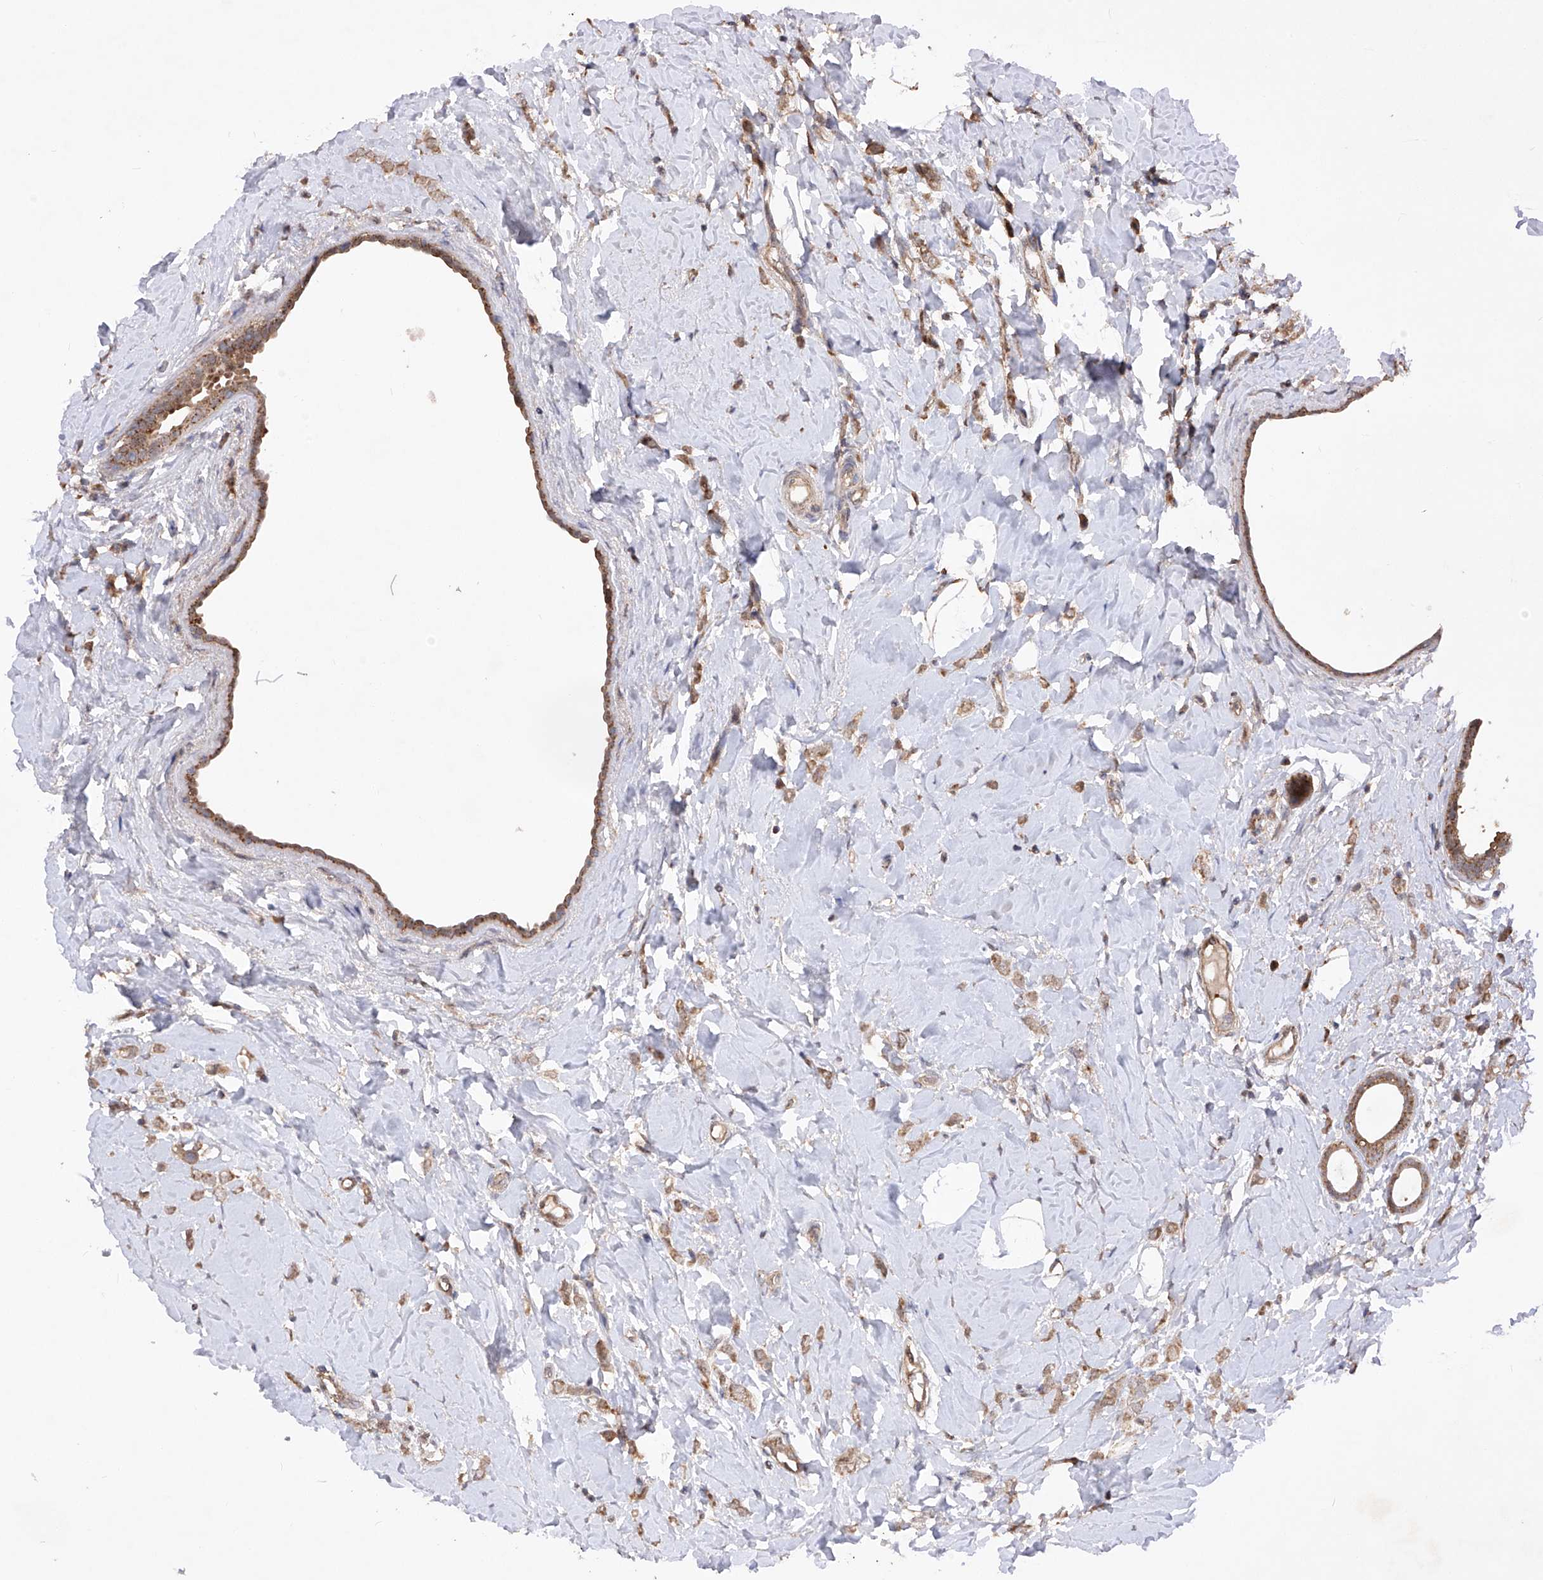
{"staining": {"intensity": "moderate", "quantity": ">75%", "location": "cytoplasmic/membranous"}, "tissue": "breast cancer", "cell_type": "Tumor cells", "image_type": "cancer", "snomed": [{"axis": "morphology", "description": "Lobular carcinoma"}, {"axis": "topography", "description": "Breast"}], "caption": "Immunohistochemistry (IHC) staining of breast cancer, which exhibits medium levels of moderate cytoplasmic/membranous staining in about >75% of tumor cells indicating moderate cytoplasmic/membranous protein positivity. The staining was performed using DAB (3,3'-diaminobenzidine) (brown) for protein detection and nuclei were counterstained in hematoxylin (blue).", "gene": "SDHAF4", "patient": {"sex": "female", "age": 47}}